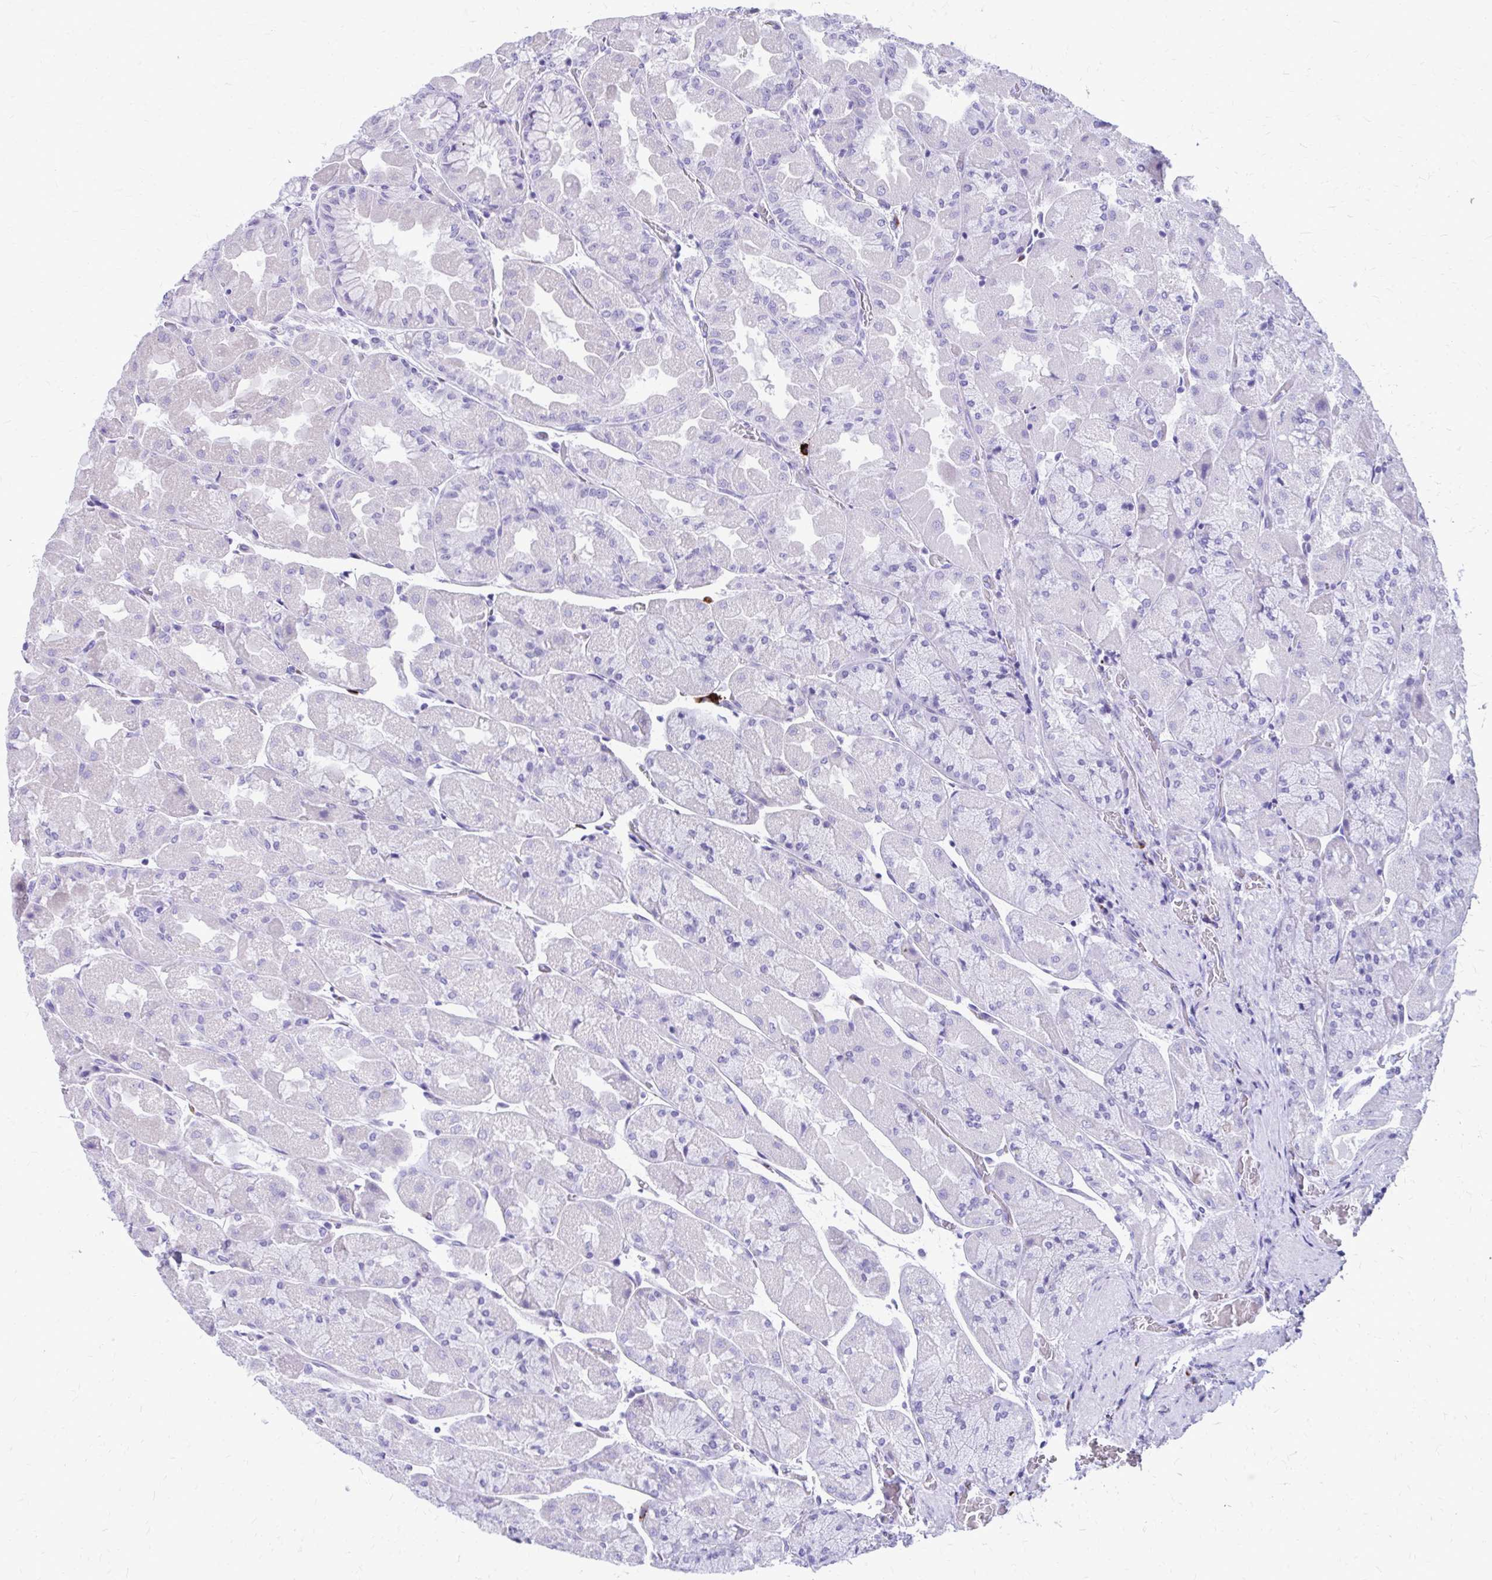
{"staining": {"intensity": "negative", "quantity": "none", "location": "none"}, "tissue": "stomach", "cell_type": "Glandular cells", "image_type": "normal", "snomed": [{"axis": "morphology", "description": "Normal tissue, NOS"}, {"axis": "topography", "description": "Stomach"}], "caption": "High power microscopy micrograph of an IHC micrograph of benign stomach, revealing no significant staining in glandular cells. (DAB (3,3'-diaminobenzidine) immunohistochemistry, high magnification).", "gene": "SATL1", "patient": {"sex": "female", "age": 61}}